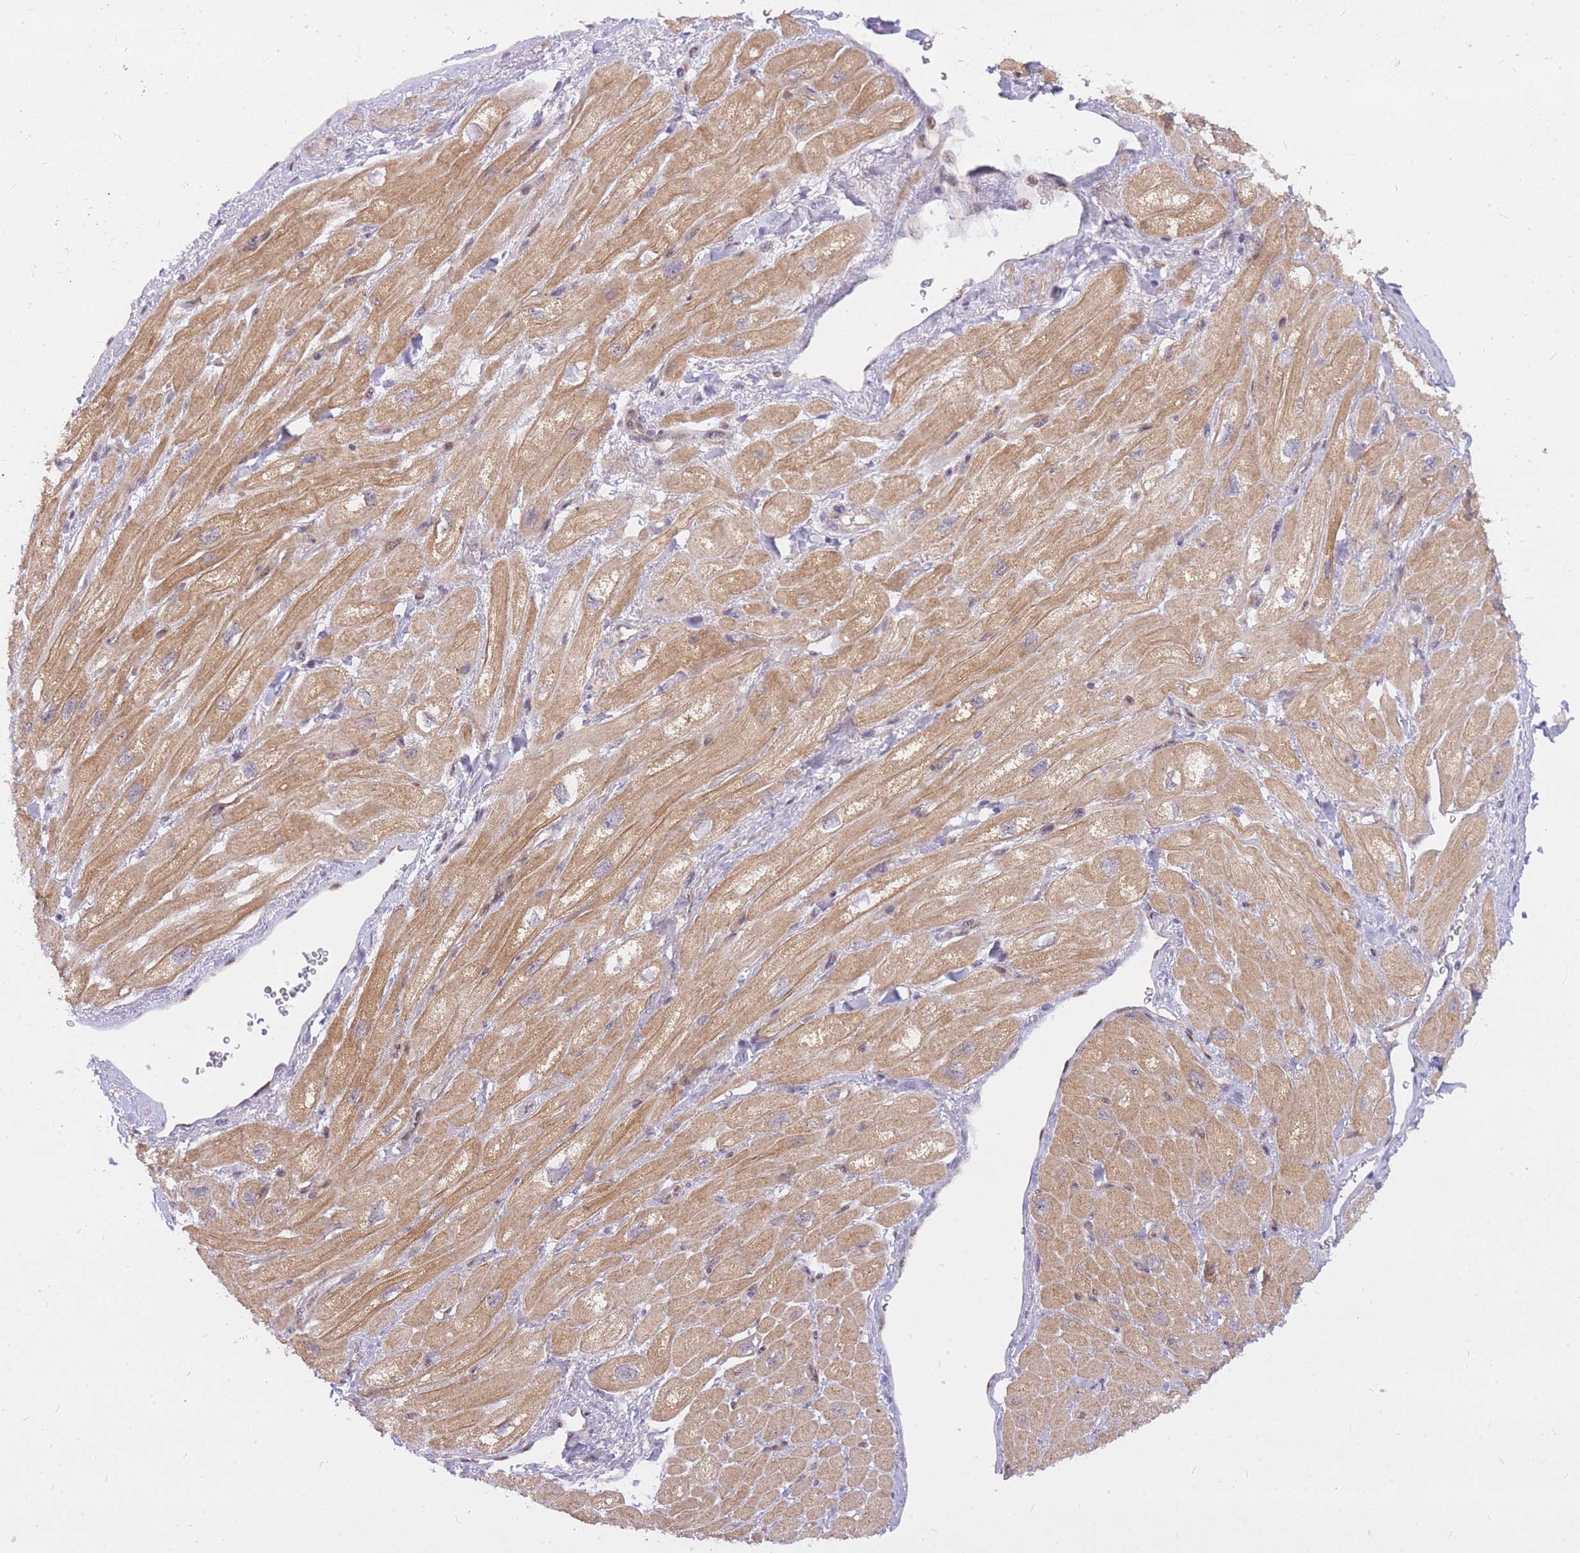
{"staining": {"intensity": "moderate", "quantity": ">75%", "location": "cytoplasmic/membranous"}, "tissue": "heart muscle", "cell_type": "Cardiomyocytes", "image_type": "normal", "snomed": [{"axis": "morphology", "description": "Normal tissue, NOS"}, {"axis": "topography", "description": "Heart"}], "caption": "Unremarkable heart muscle shows moderate cytoplasmic/membranous staining in approximately >75% of cardiomyocytes, visualized by immunohistochemistry. Nuclei are stained in blue.", "gene": "TLE2", "patient": {"sex": "male", "age": 65}}